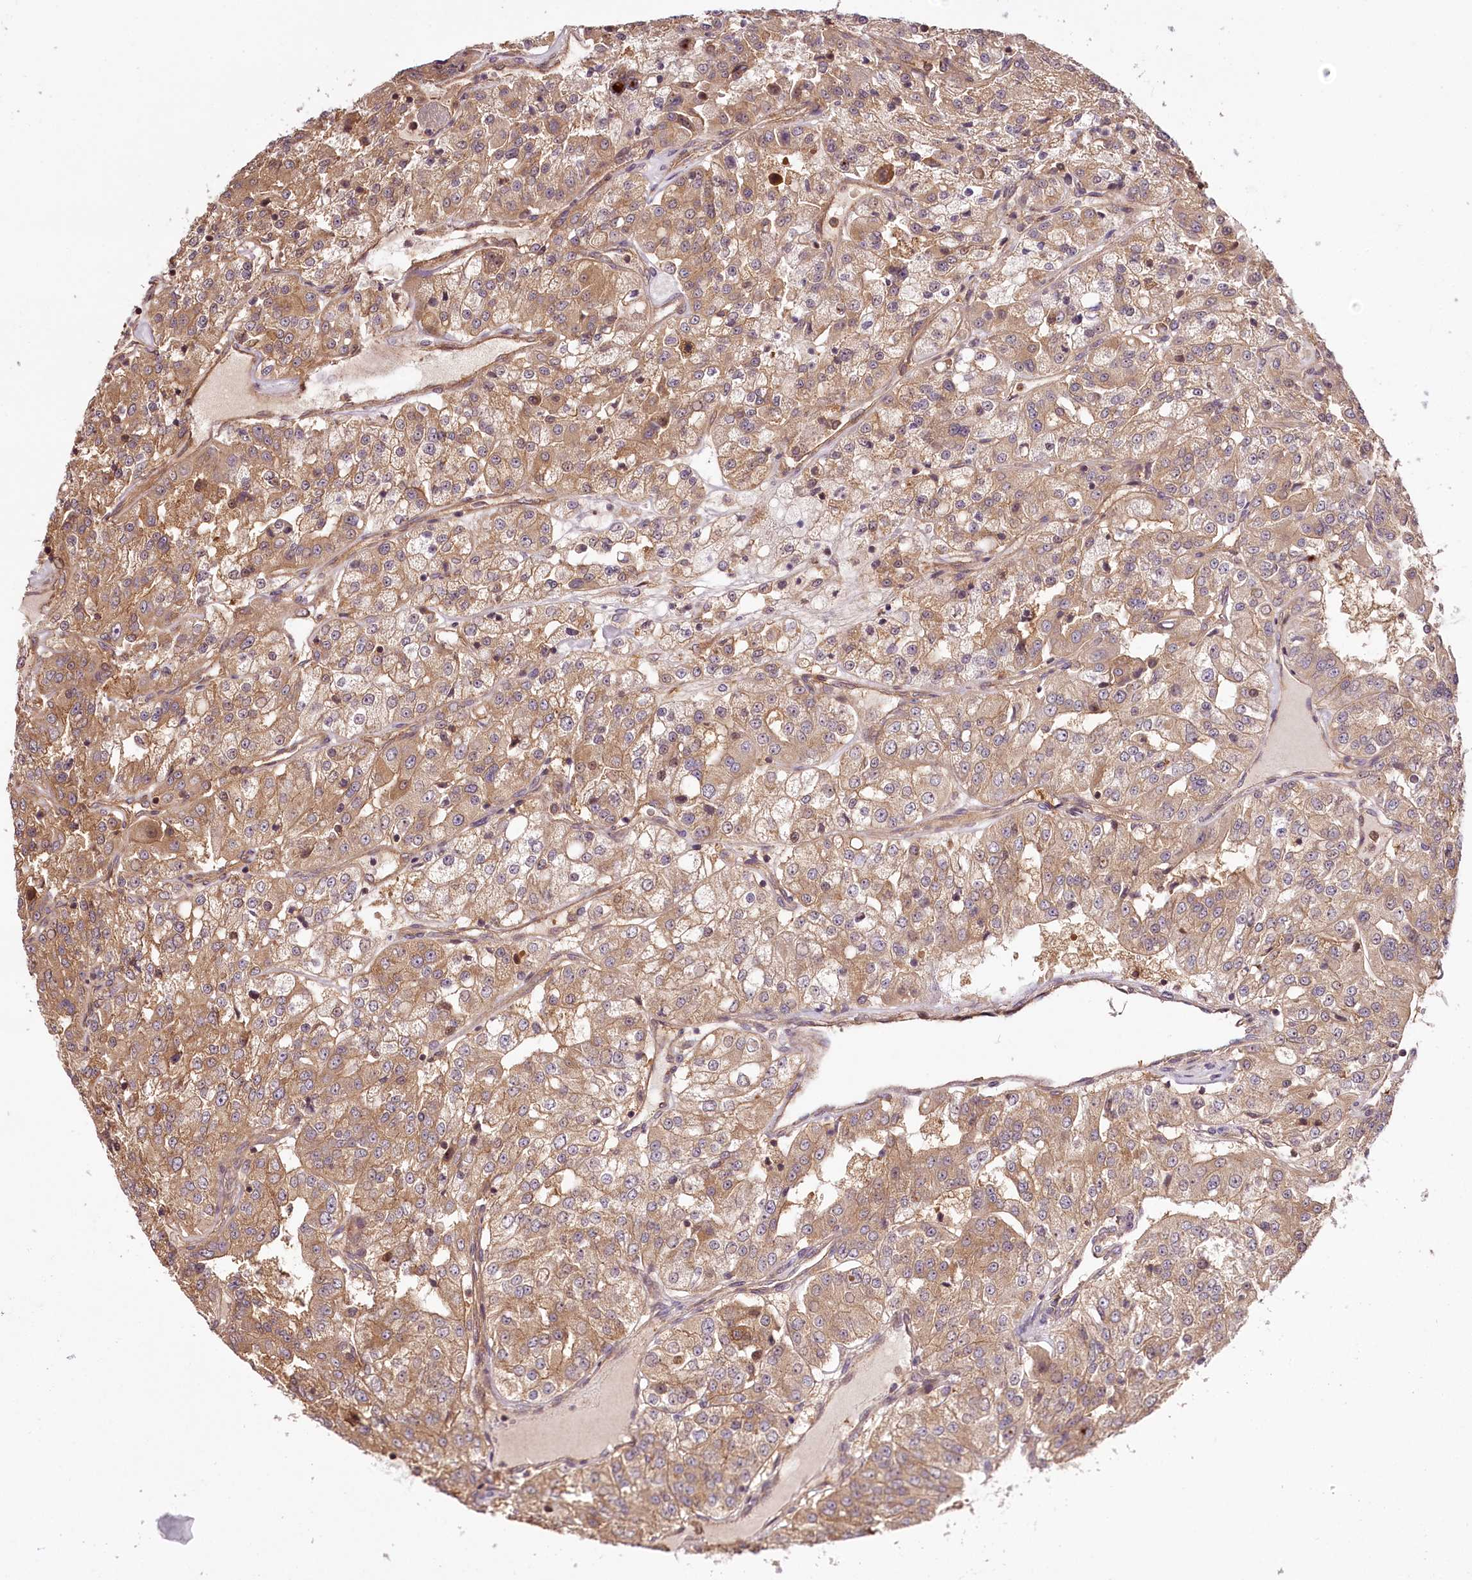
{"staining": {"intensity": "moderate", "quantity": ">75%", "location": "cytoplasmic/membranous"}, "tissue": "renal cancer", "cell_type": "Tumor cells", "image_type": "cancer", "snomed": [{"axis": "morphology", "description": "Adenocarcinoma, NOS"}, {"axis": "topography", "description": "Kidney"}], "caption": "IHC staining of adenocarcinoma (renal), which demonstrates medium levels of moderate cytoplasmic/membranous expression in approximately >75% of tumor cells indicating moderate cytoplasmic/membranous protein expression. The staining was performed using DAB (brown) for protein detection and nuclei were counterstained in hematoxylin (blue).", "gene": "TARS1", "patient": {"sex": "female", "age": 63}}